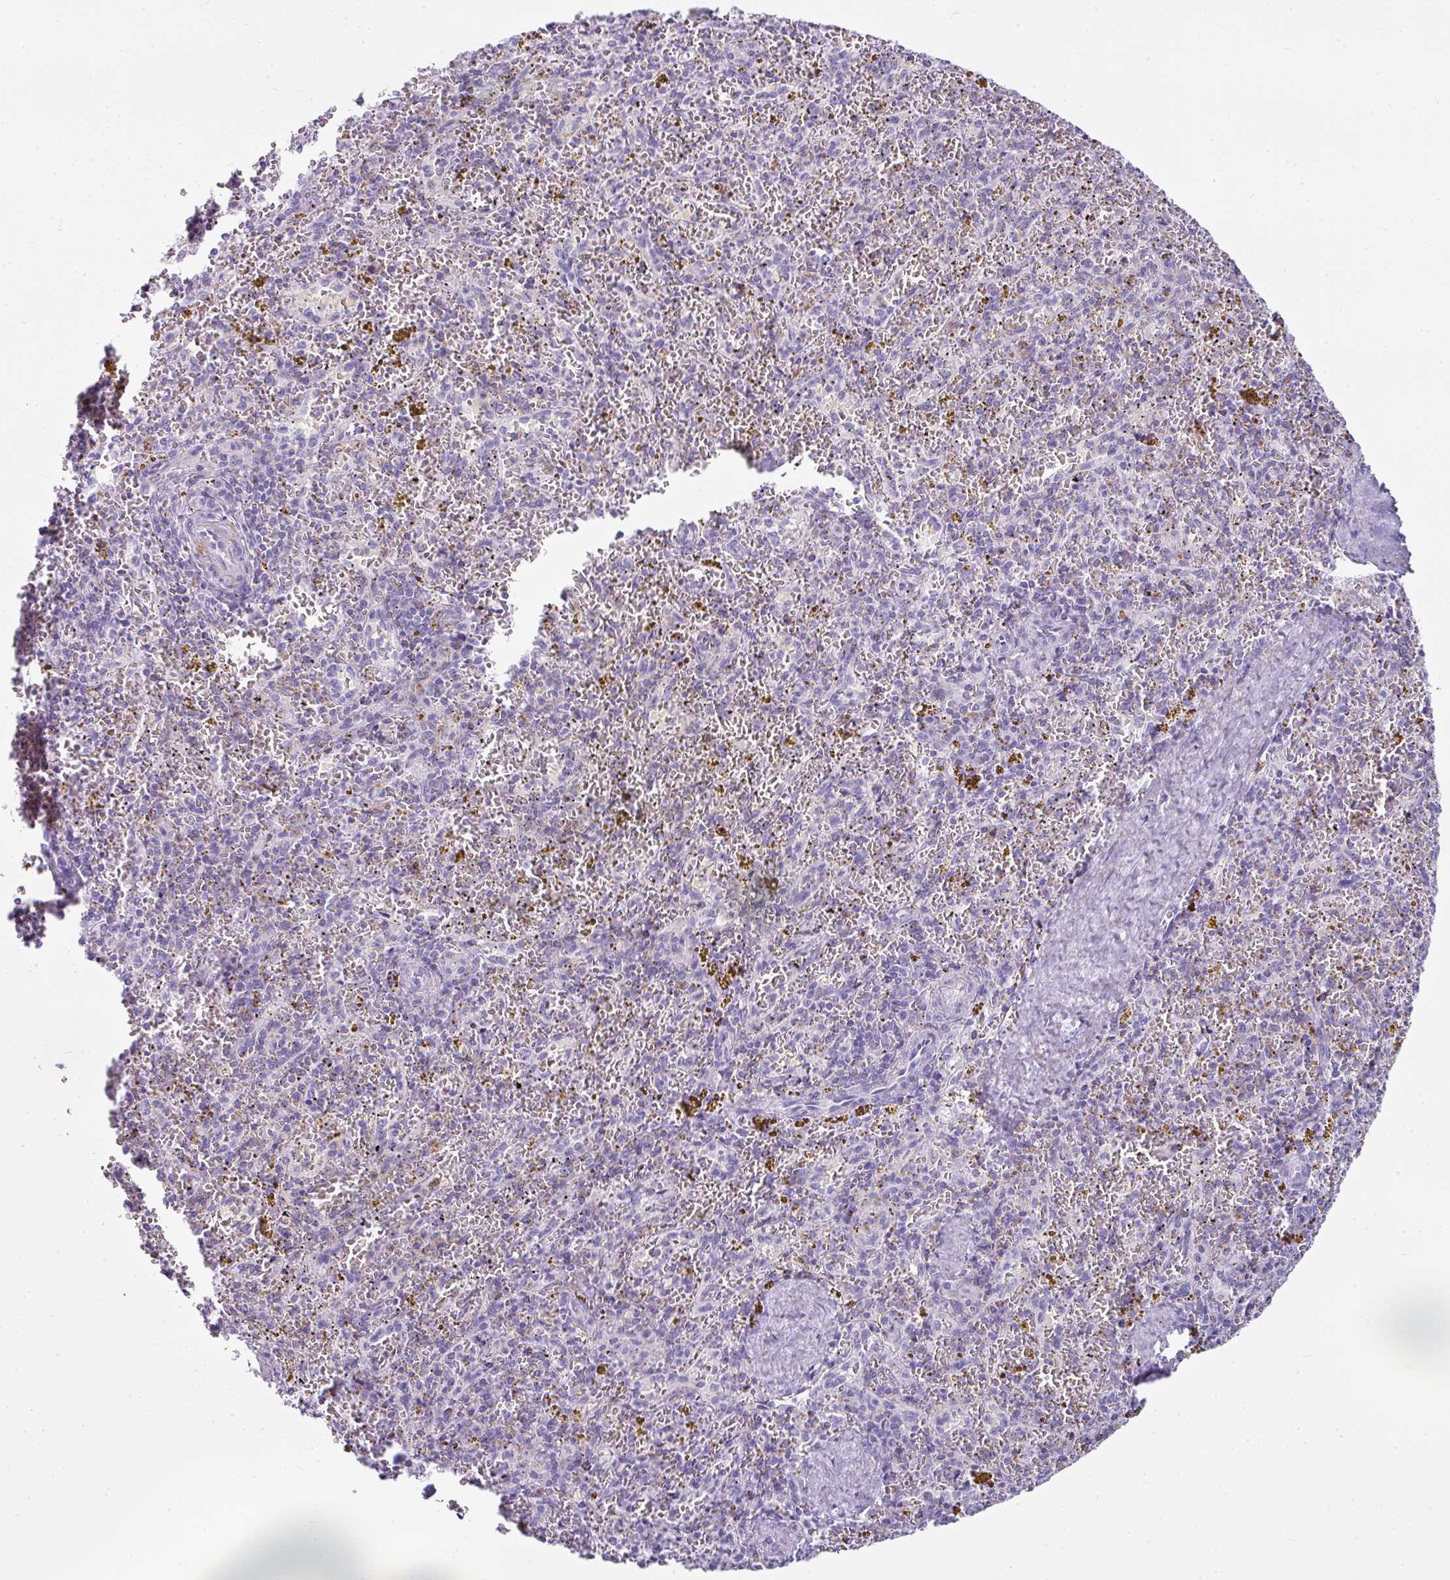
{"staining": {"intensity": "negative", "quantity": "none", "location": "none"}, "tissue": "spleen", "cell_type": "Cells in red pulp", "image_type": "normal", "snomed": [{"axis": "morphology", "description": "Normal tissue, NOS"}, {"axis": "topography", "description": "Spleen"}], "caption": "High magnification brightfield microscopy of benign spleen stained with DAB (brown) and counterstained with hematoxylin (blue): cells in red pulp show no significant staining. The staining is performed using DAB (3,3'-diaminobenzidine) brown chromogen with nuclei counter-stained in using hematoxylin.", "gene": "ZNF568", "patient": {"sex": "male", "age": 57}}